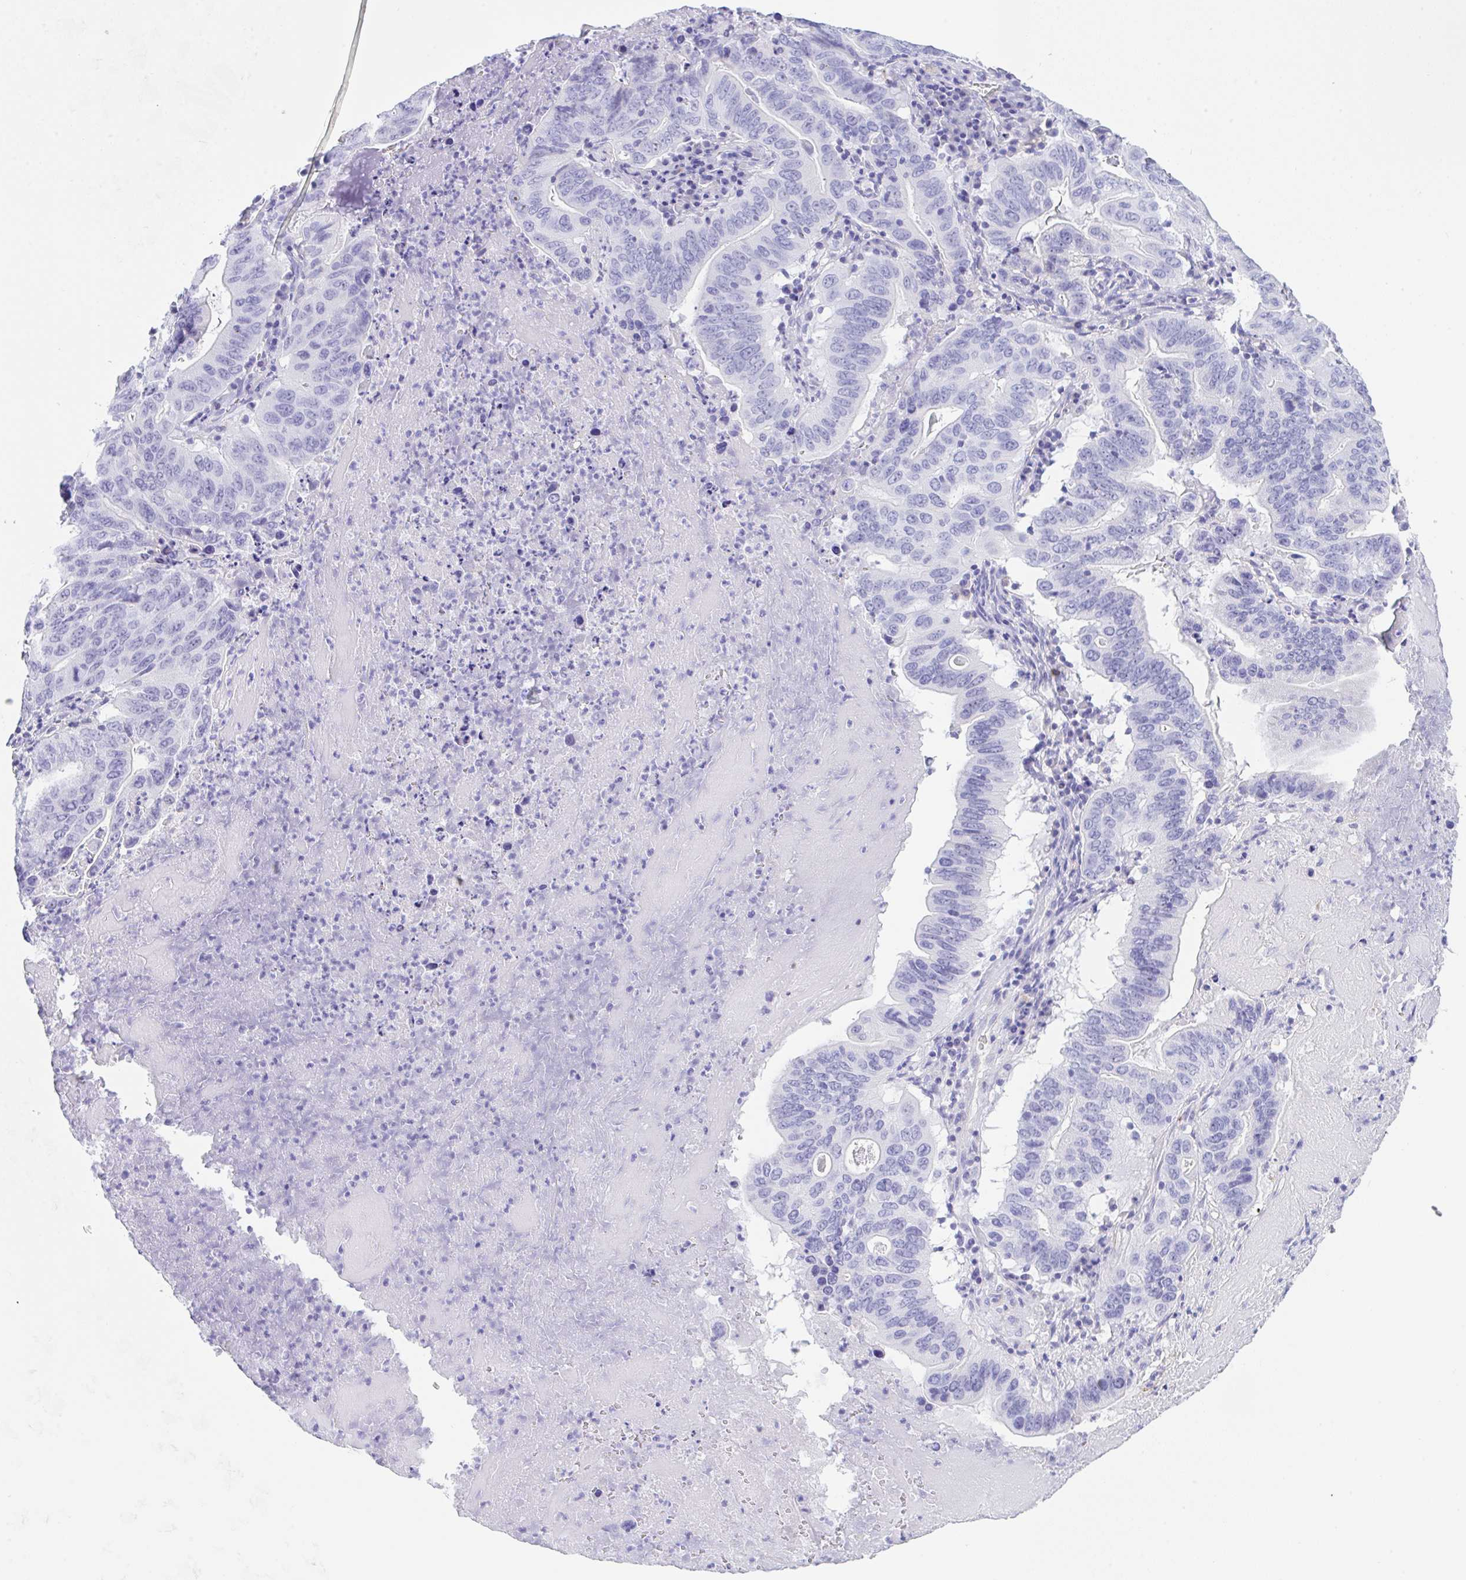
{"staining": {"intensity": "negative", "quantity": "none", "location": "none"}, "tissue": "lung cancer", "cell_type": "Tumor cells", "image_type": "cancer", "snomed": [{"axis": "morphology", "description": "Adenocarcinoma, NOS"}, {"axis": "topography", "description": "Lung"}], "caption": "Immunohistochemistry of adenocarcinoma (lung) displays no expression in tumor cells.", "gene": "NDUFAF8", "patient": {"sex": "female", "age": 60}}